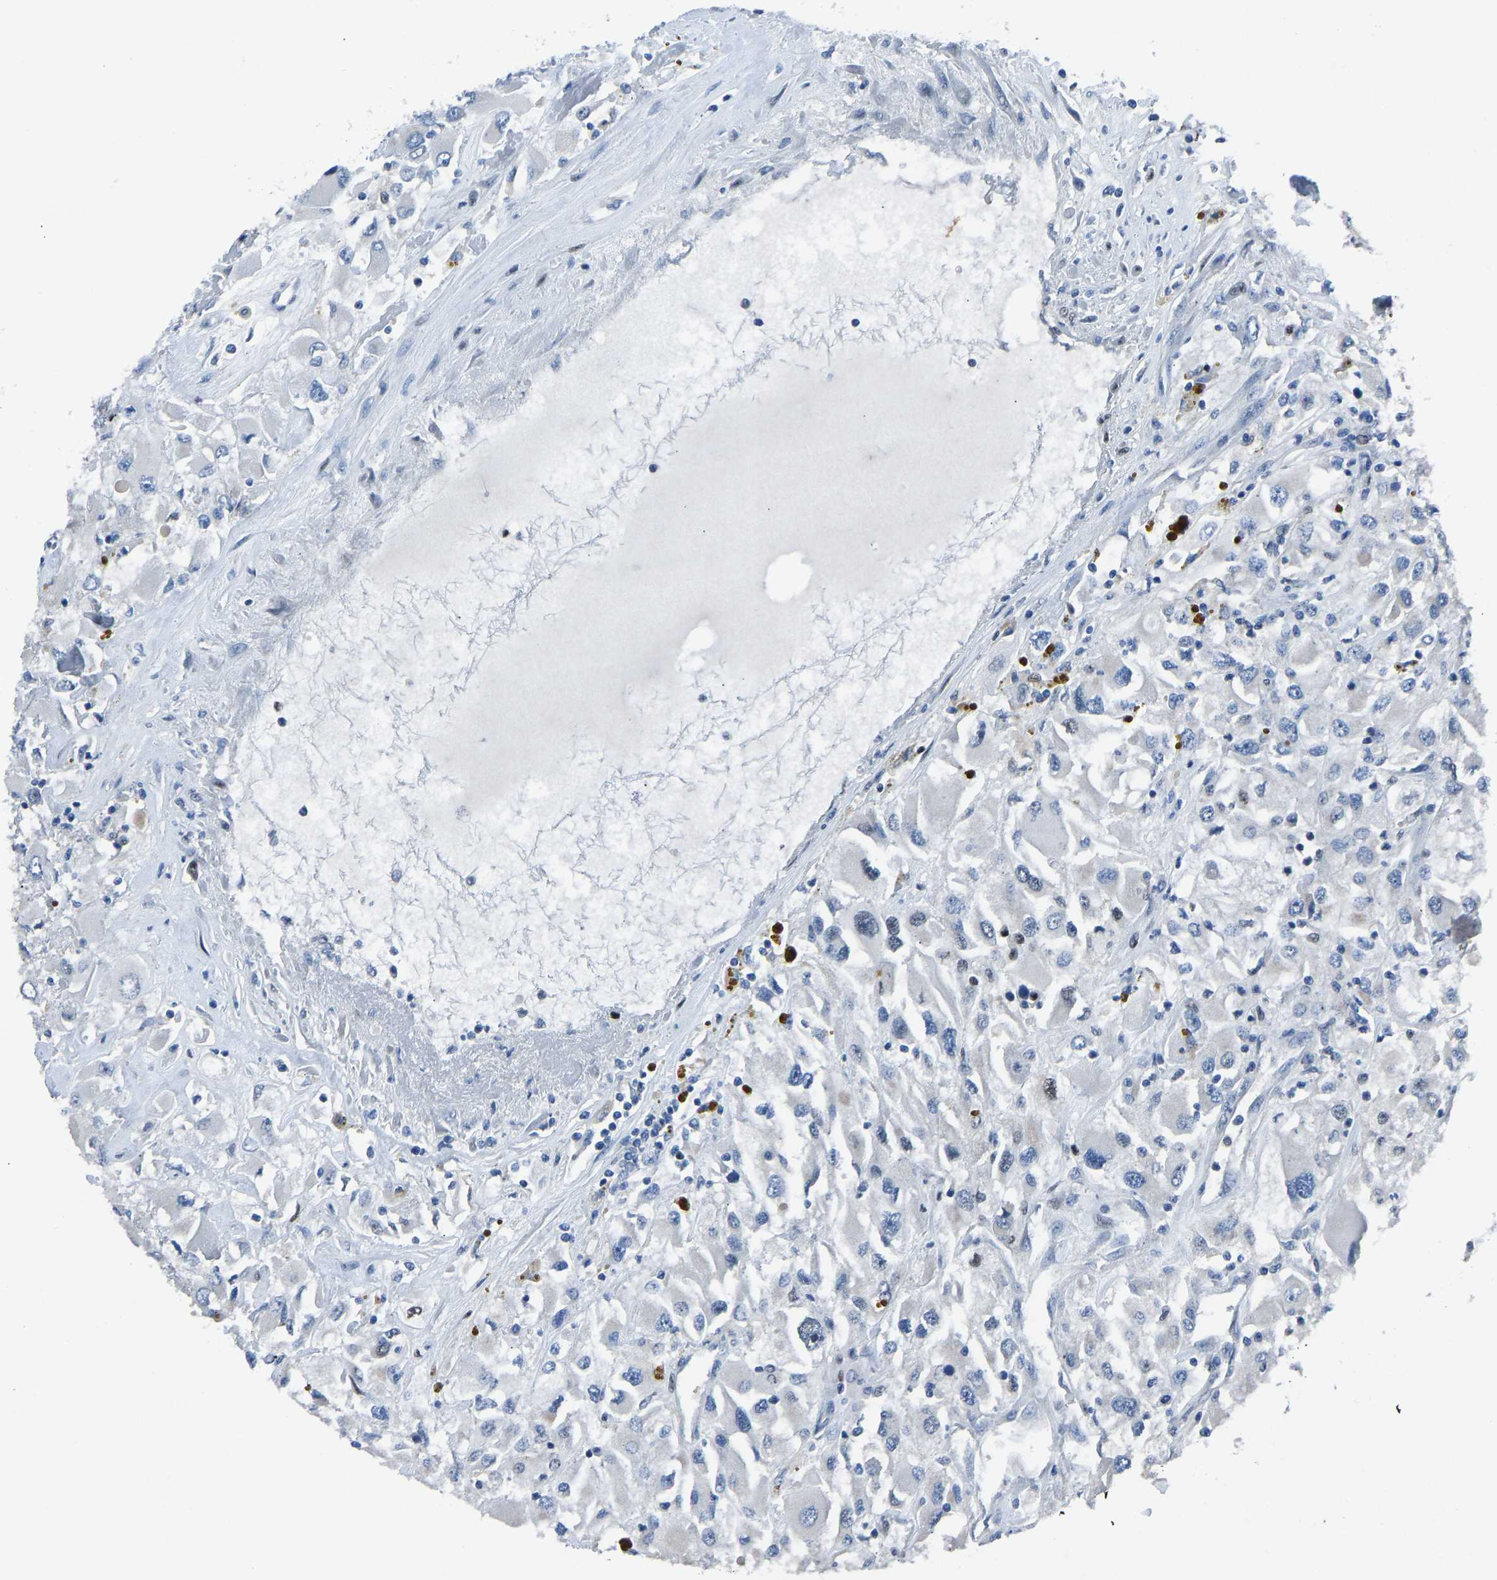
{"staining": {"intensity": "negative", "quantity": "none", "location": "none"}, "tissue": "renal cancer", "cell_type": "Tumor cells", "image_type": "cancer", "snomed": [{"axis": "morphology", "description": "Adenocarcinoma, NOS"}, {"axis": "topography", "description": "Kidney"}], "caption": "Histopathology image shows no protein staining in tumor cells of renal adenocarcinoma tissue.", "gene": "EGR1", "patient": {"sex": "female", "age": 52}}